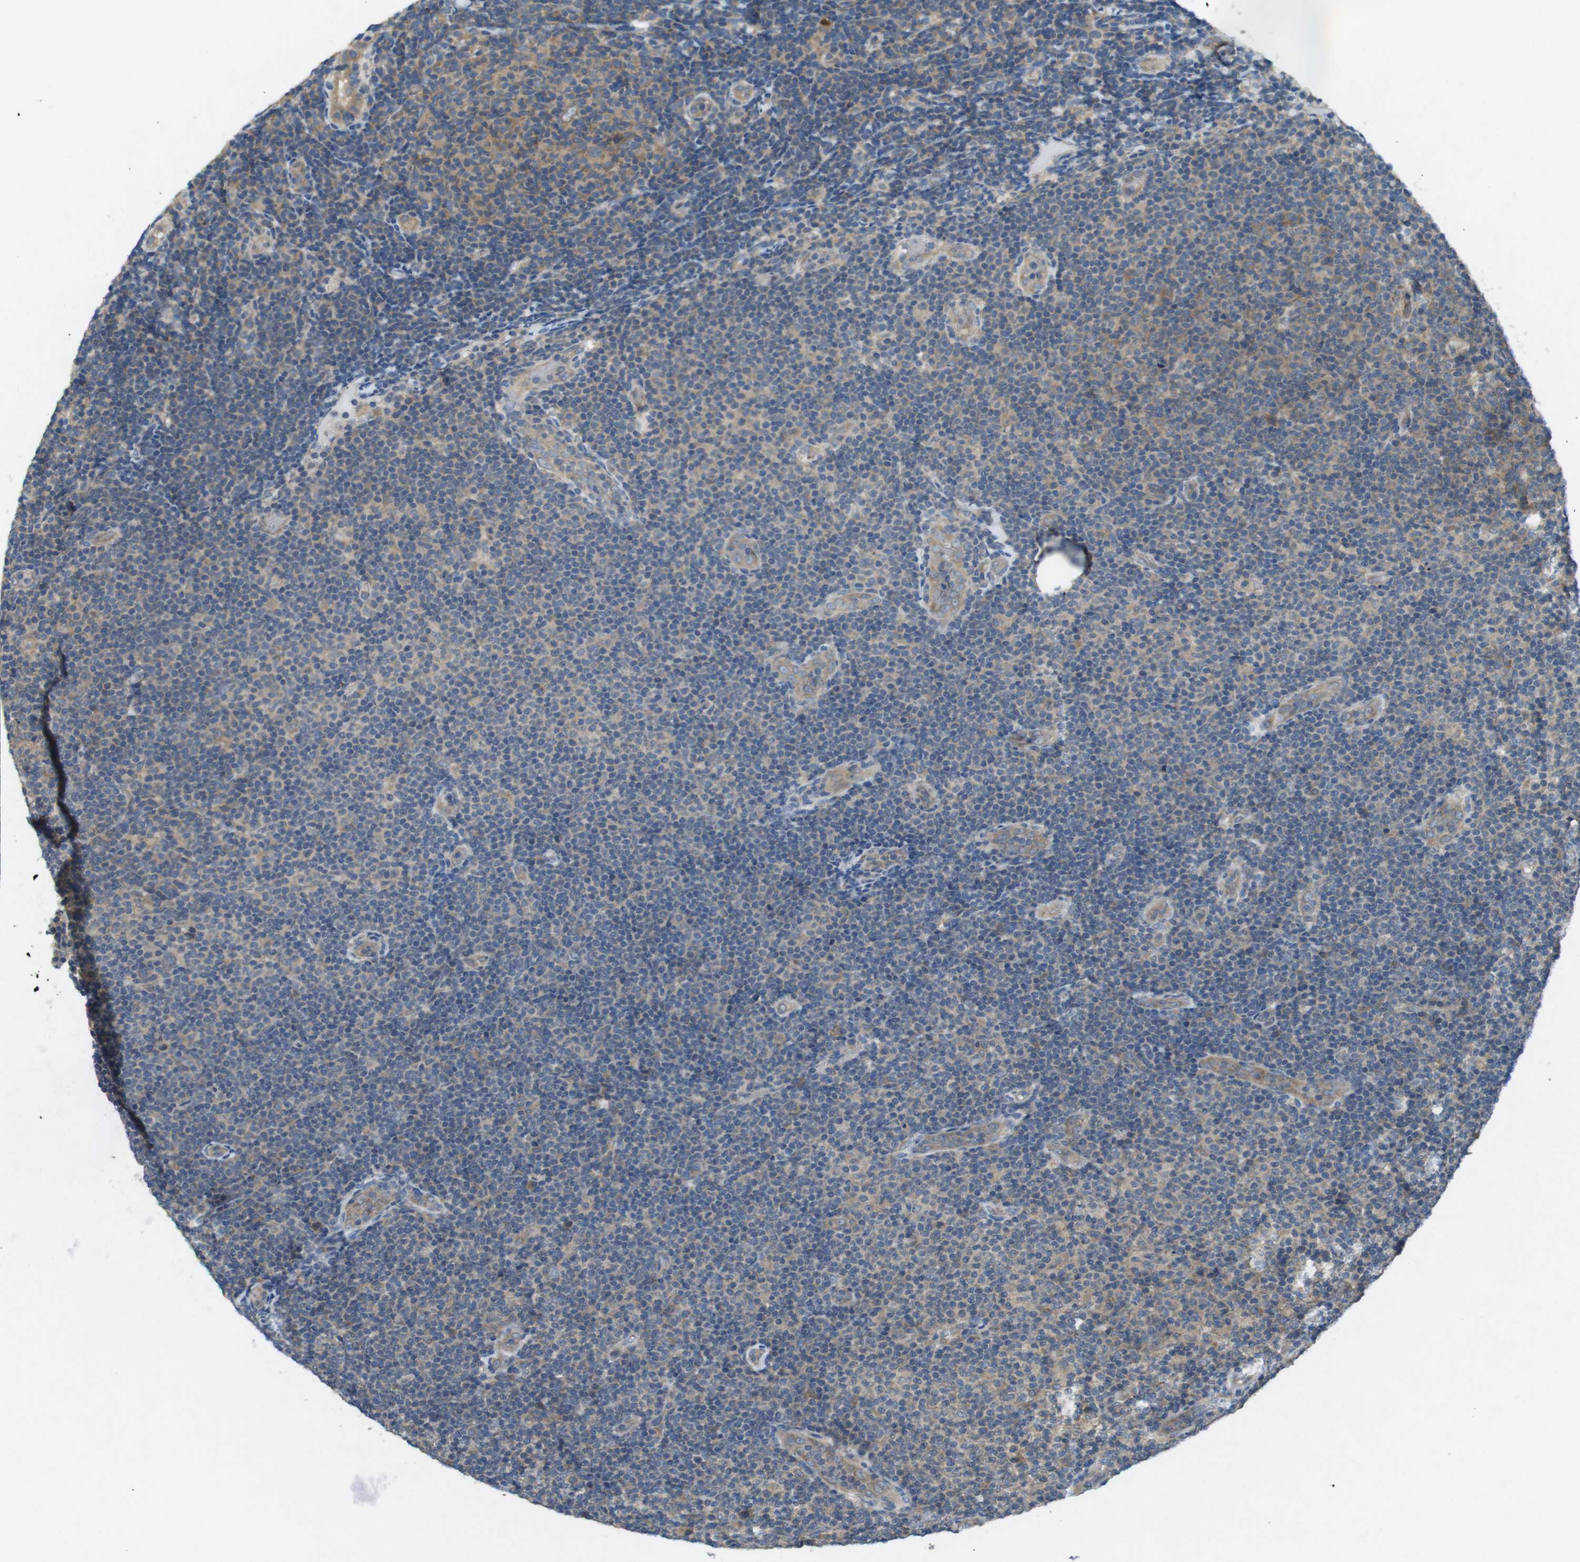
{"staining": {"intensity": "moderate", "quantity": "25%-75%", "location": "cytoplasmic/membranous"}, "tissue": "lymphoma", "cell_type": "Tumor cells", "image_type": "cancer", "snomed": [{"axis": "morphology", "description": "Malignant lymphoma, non-Hodgkin's type, Low grade"}, {"axis": "topography", "description": "Lymph node"}], "caption": "This image exhibits malignant lymphoma, non-Hodgkin's type (low-grade) stained with immunohistochemistry (IHC) to label a protein in brown. The cytoplasmic/membranous of tumor cells show moderate positivity for the protein. Nuclei are counter-stained blue.", "gene": "SUGT1", "patient": {"sex": "male", "age": 83}}